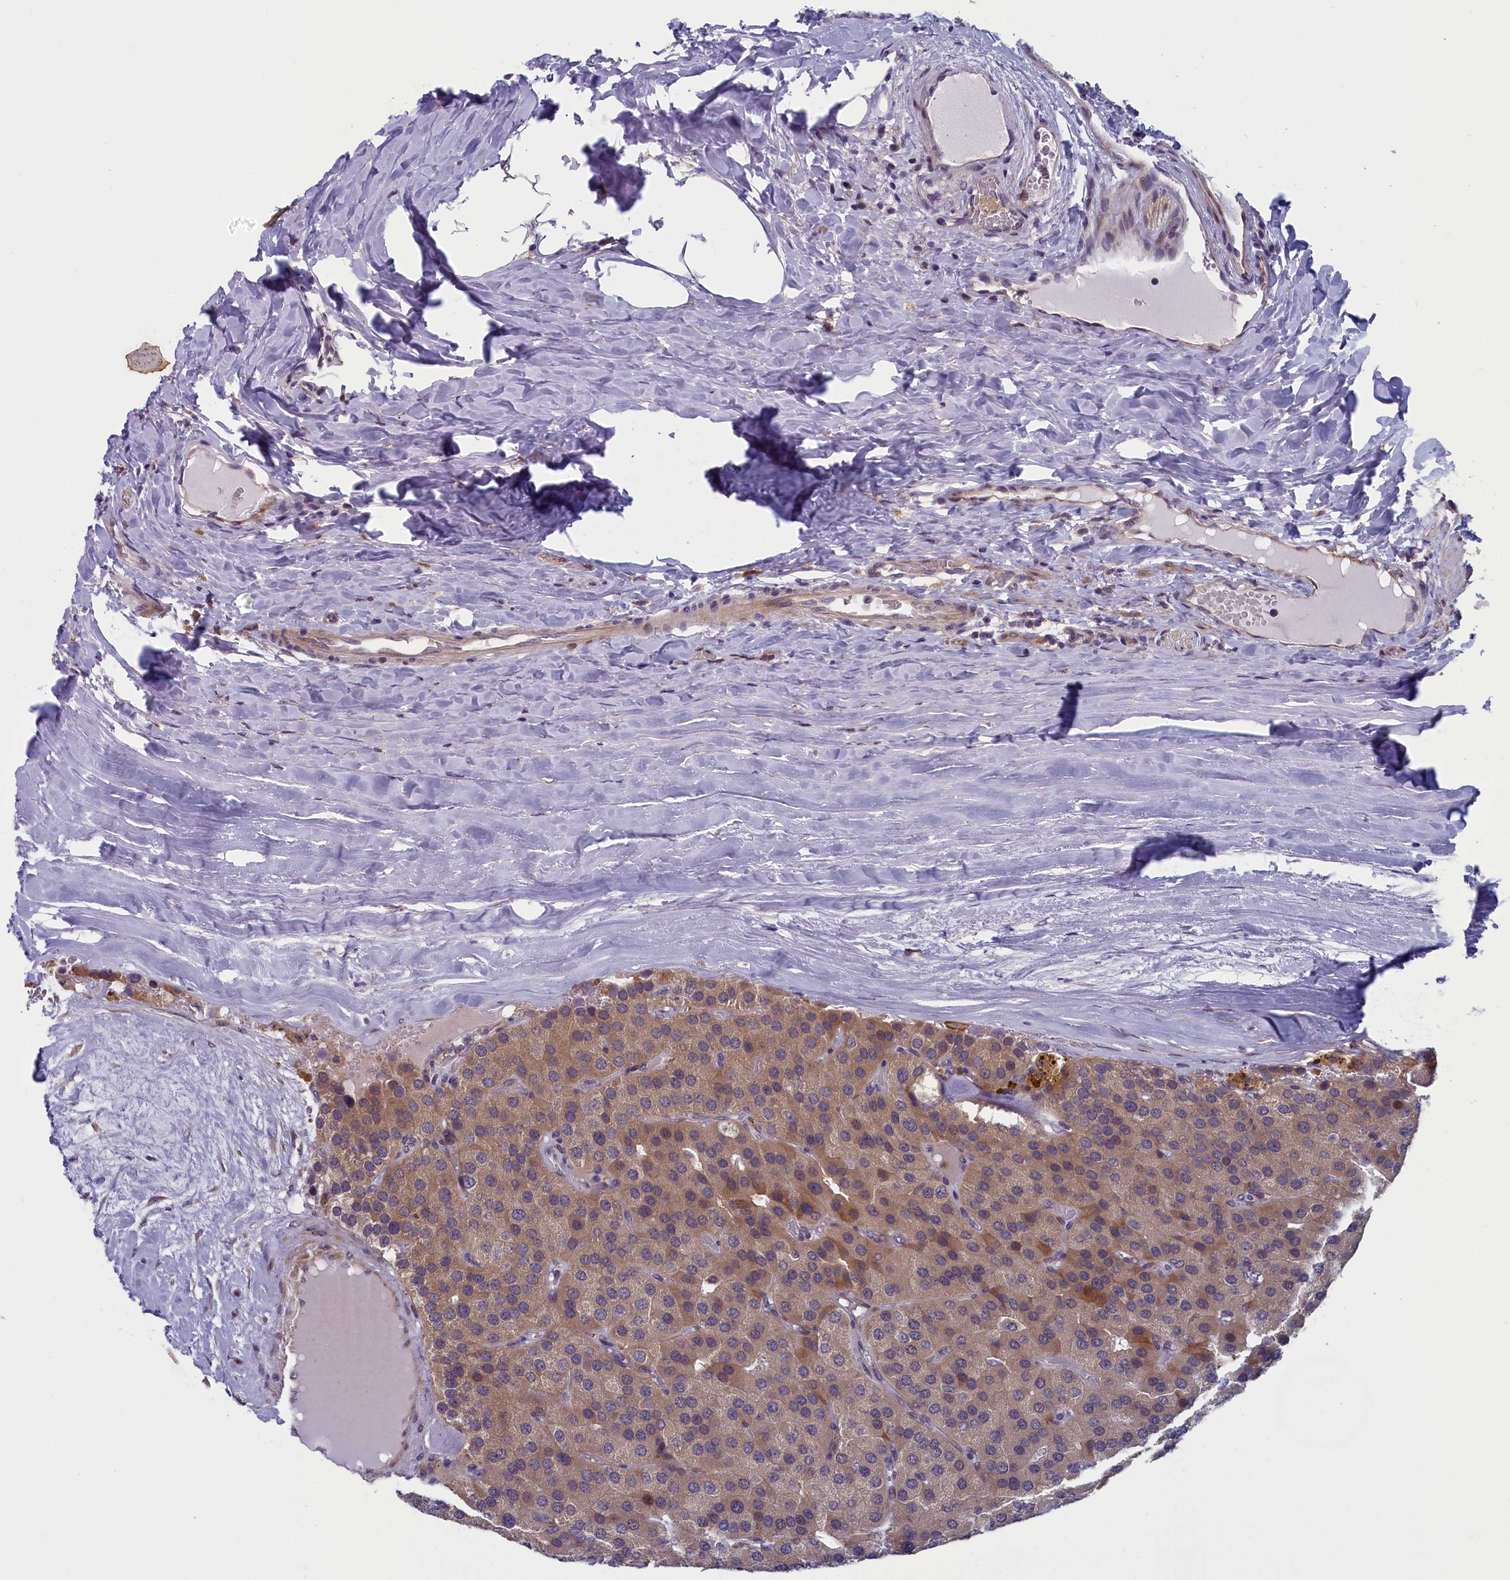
{"staining": {"intensity": "moderate", "quantity": "<25%", "location": "cytoplasmic/membranous,nuclear"}, "tissue": "parathyroid gland", "cell_type": "Glandular cells", "image_type": "normal", "snomed": [{"axis": "morphology", "description": "Normal tissue, NOS"}, {"axis": "morphology", "description": "Adenoma, NOS"}, {"axis": "topography", "description": "Parathyroid gland"}], "caption": "IHC image of unremarkable parathyroid gland: human parathyroid gland stained using immunohistochemistry demonstrates low levels of moderate protein expression localized specifically in the cytoplasmic/membranous,nuclear of glandular cells, appearing as a cytoplasmic/membranous,nuclear brown color.", "gene": "ANKRD39", "patient": {"sex": "female", "age": 86}}